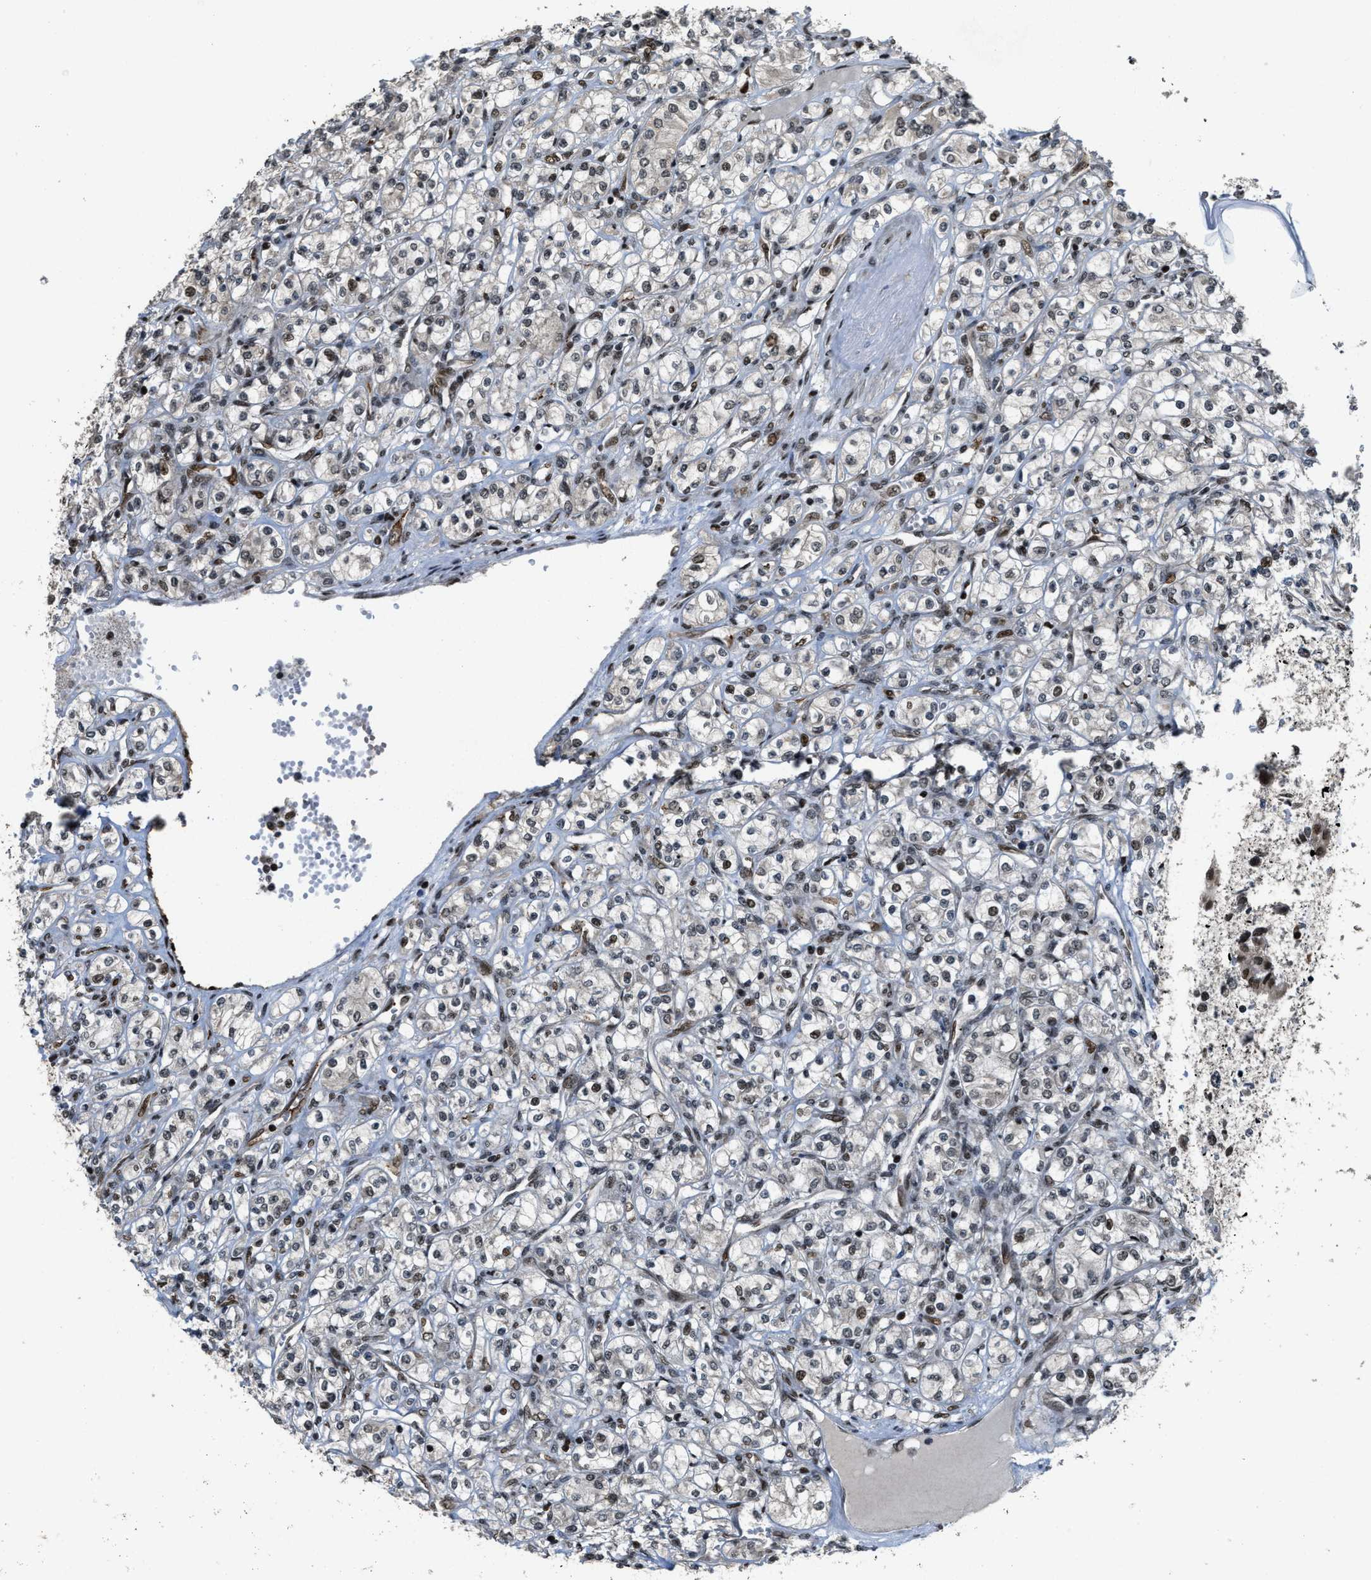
{"staining": {"intensity": "moderate", "quantity": "<25%", "location": "nuclear"}, "tissue": "renal cancer", "cell_type": "Tumor cells", "image_type": "cancer", "snomed": [{"axis": "morphology", "description": "Adenocarcinoma, NOS"}, {"axis": "topography", "description": "Kidney"}], "caption": "A high-resolution micrograph shows immunohistochemistry (IHC) staining of renal cancer, which reveals moderate nuclear expression in about <25% of tumor cells.", "gene": "SERTAD2", "patient": {"sex": "male", "age": 77}}